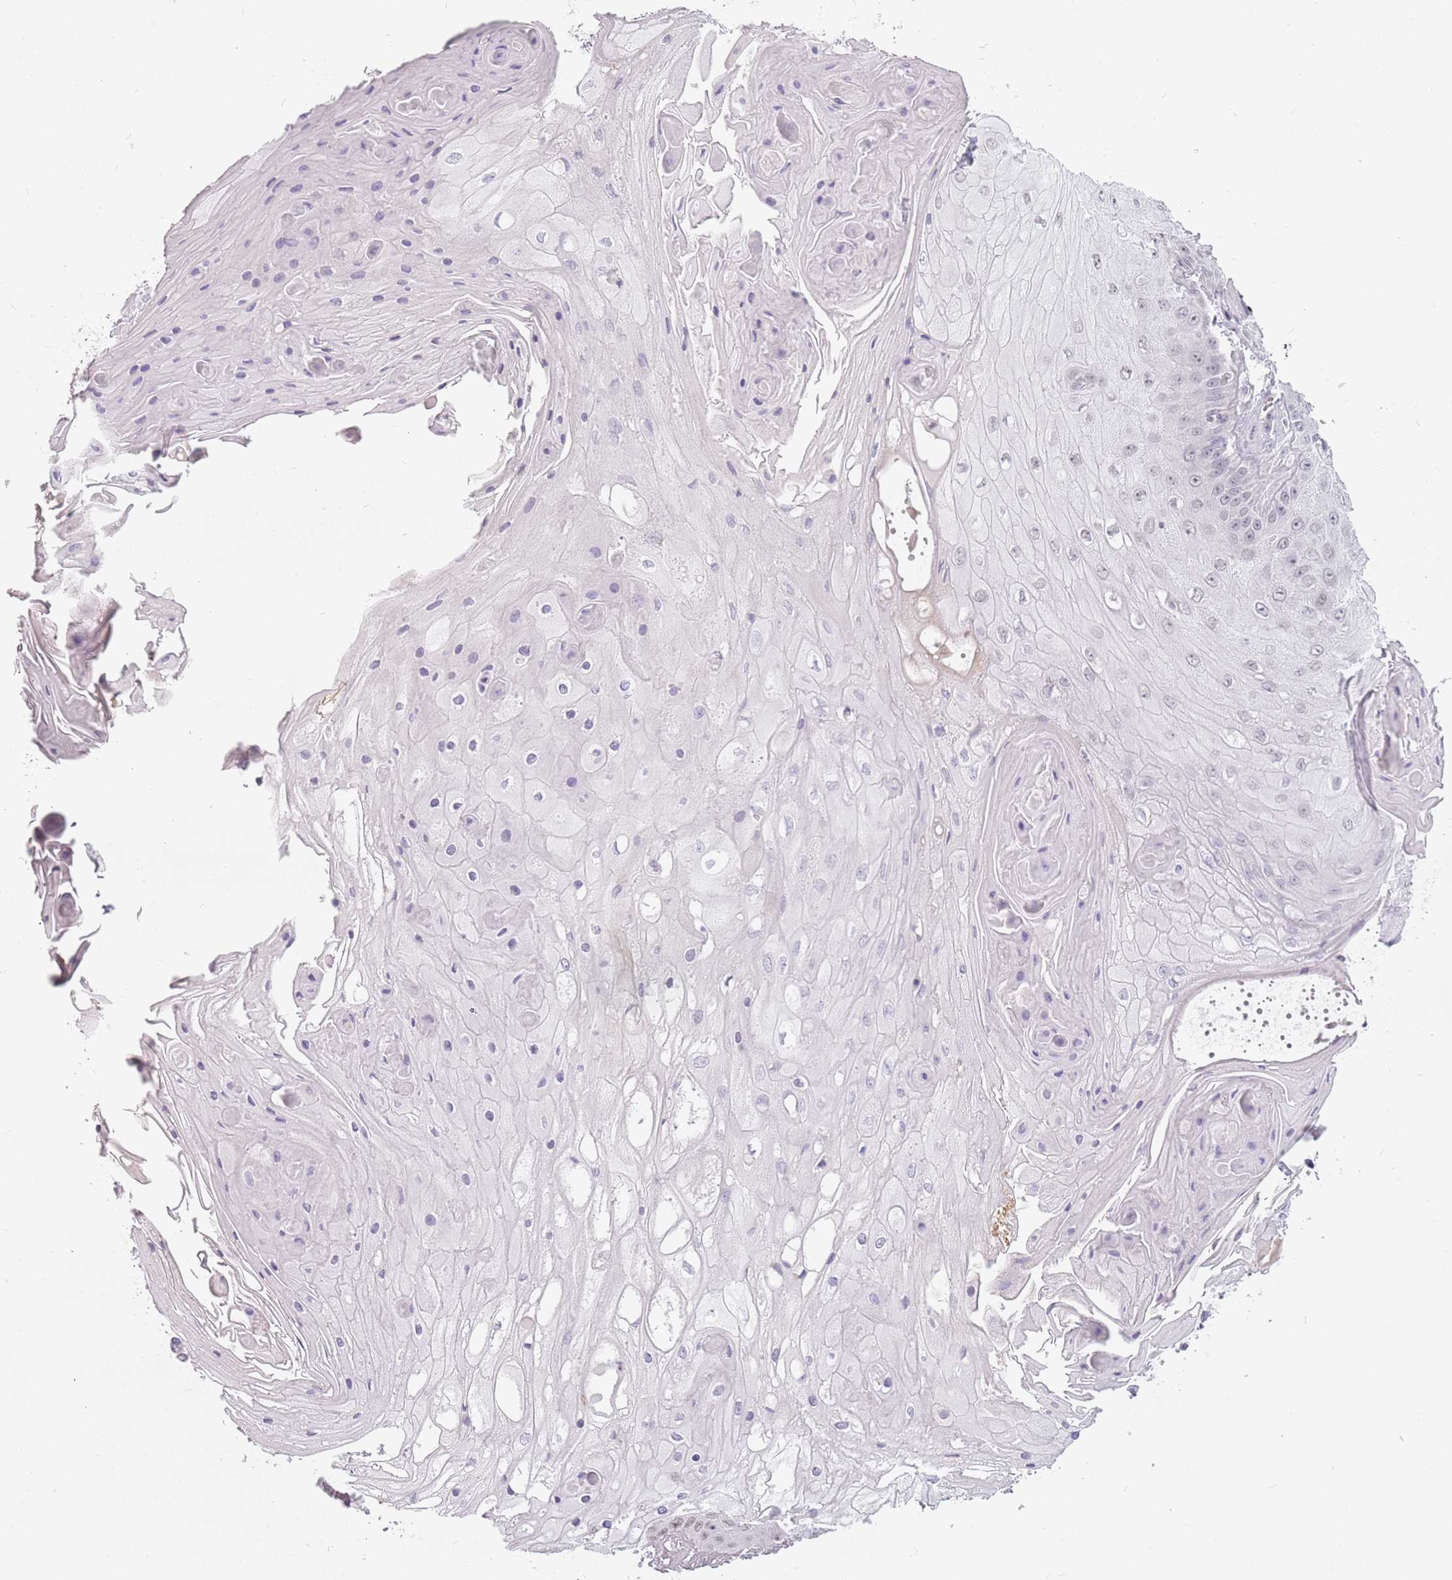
{"staining": {"intensity": "weak", "quantity": "25%-75%", "location": "nuclear"}, "tissue": "skin cancer", "cell_type": "Tumor cells", "image_type": "cancer", "snomed": [{"axis": "morphology", "description": "Squamous cell carcinoma, NOS"}, {"axis": "topography", "description": "Skin"}], "caption": "The immunohistochemical stain labels weak nuclear expression in tumor cells of skin squamous cell carcinoma tissue.", "gene": "PTCHD1", "patient": {"sex": "male", "age": 70}}